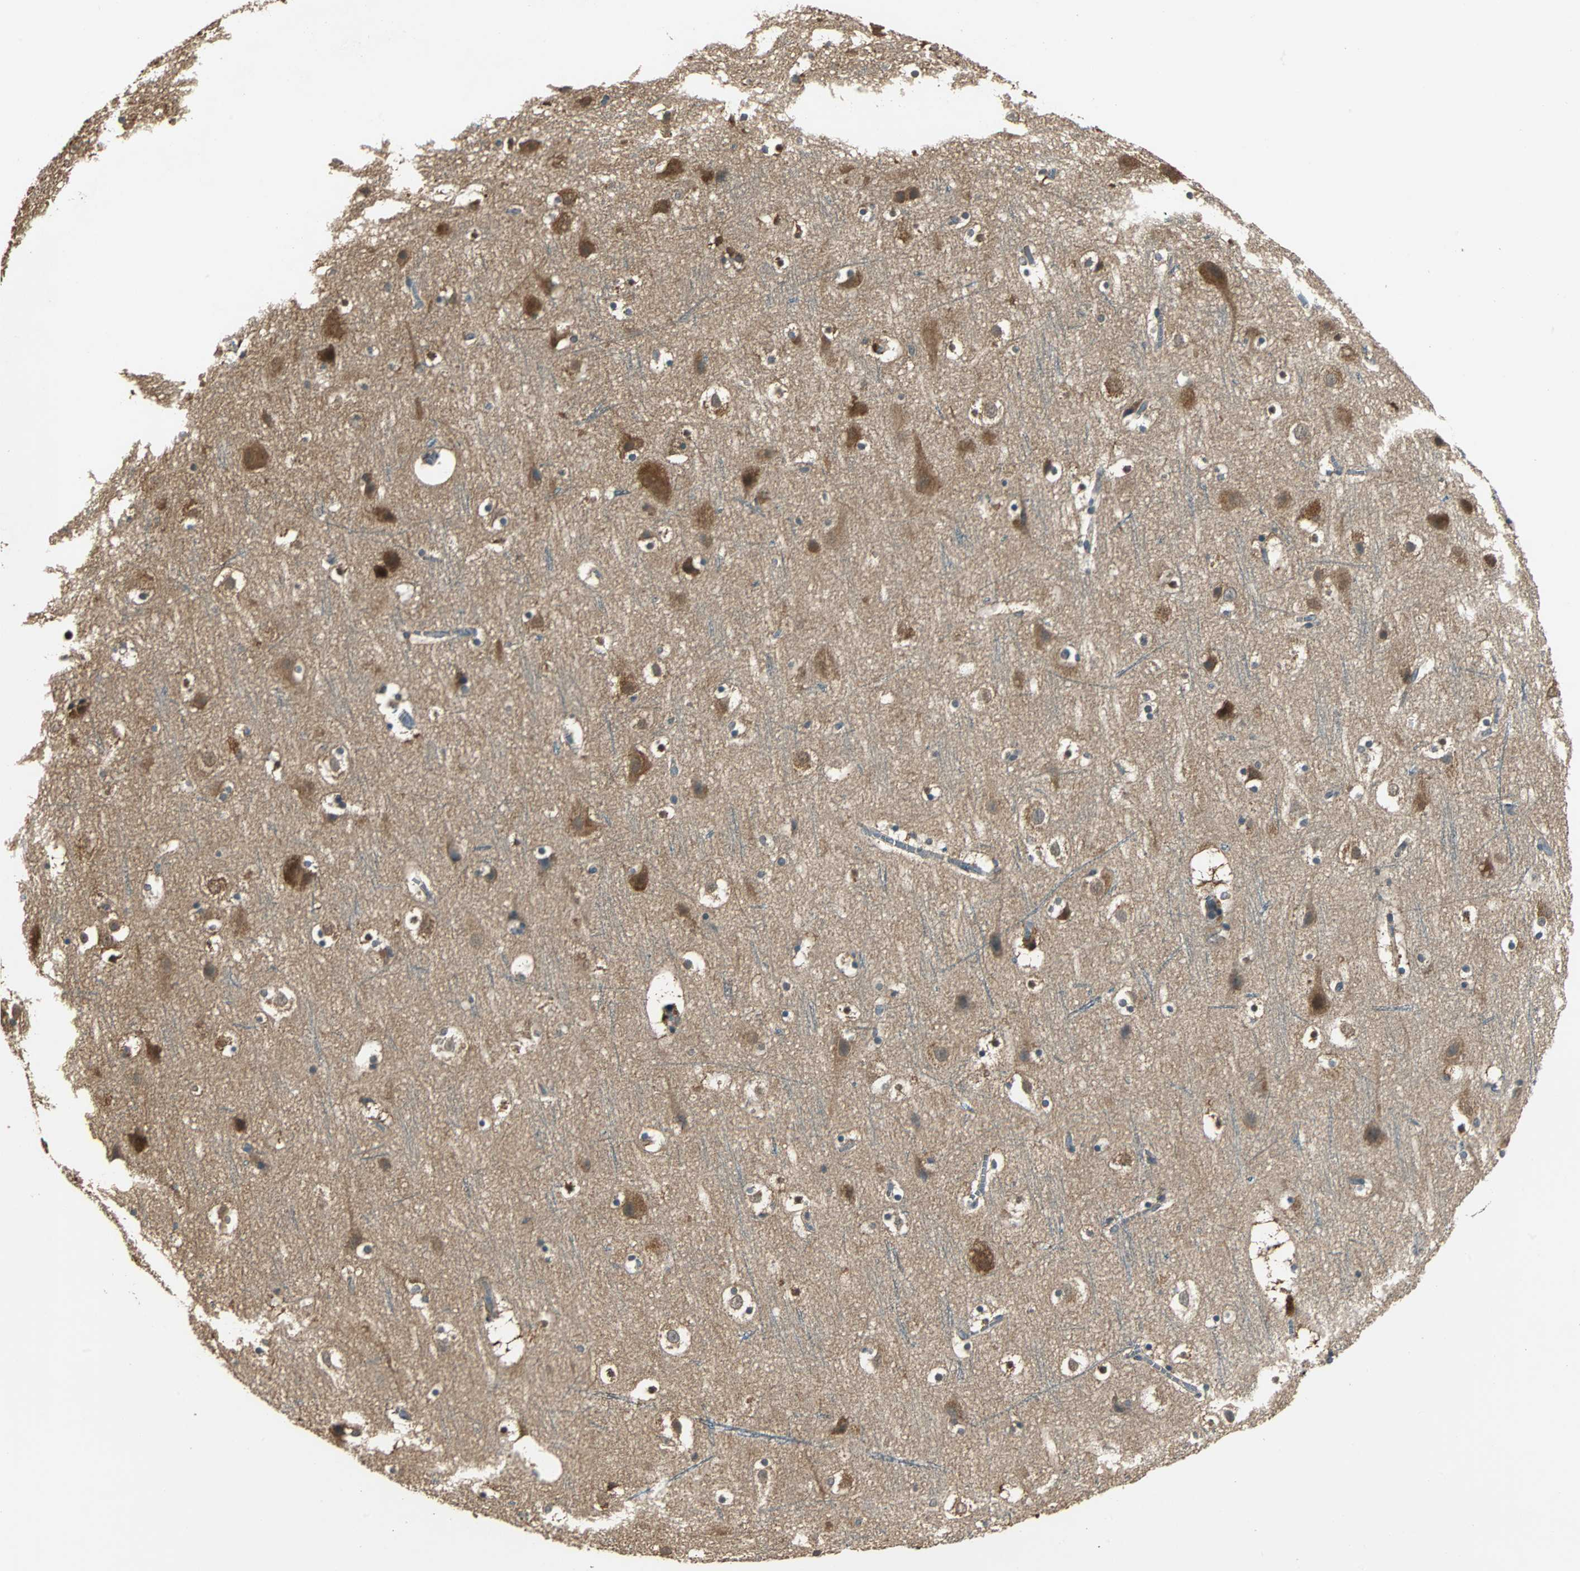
{"staining": {"intensity": "negative", "quantity": "none", "location": "none"}, "tissue": "cerebral cortex", "cell_type": "Endothelial cells", "image_type": "normal", "snomed": [{"axis": "morphology", "description": "Normal tissue, NOS"}, {"axis": "topography", "description": "Cerebral cortex"}], "caption": "Unremarkable cerebral cortex was stained to show a protein in brown. There is no significant expression in endothelial cells.", "gene": "ABHD2", "patient": {"sex": "male", "age": 45}}